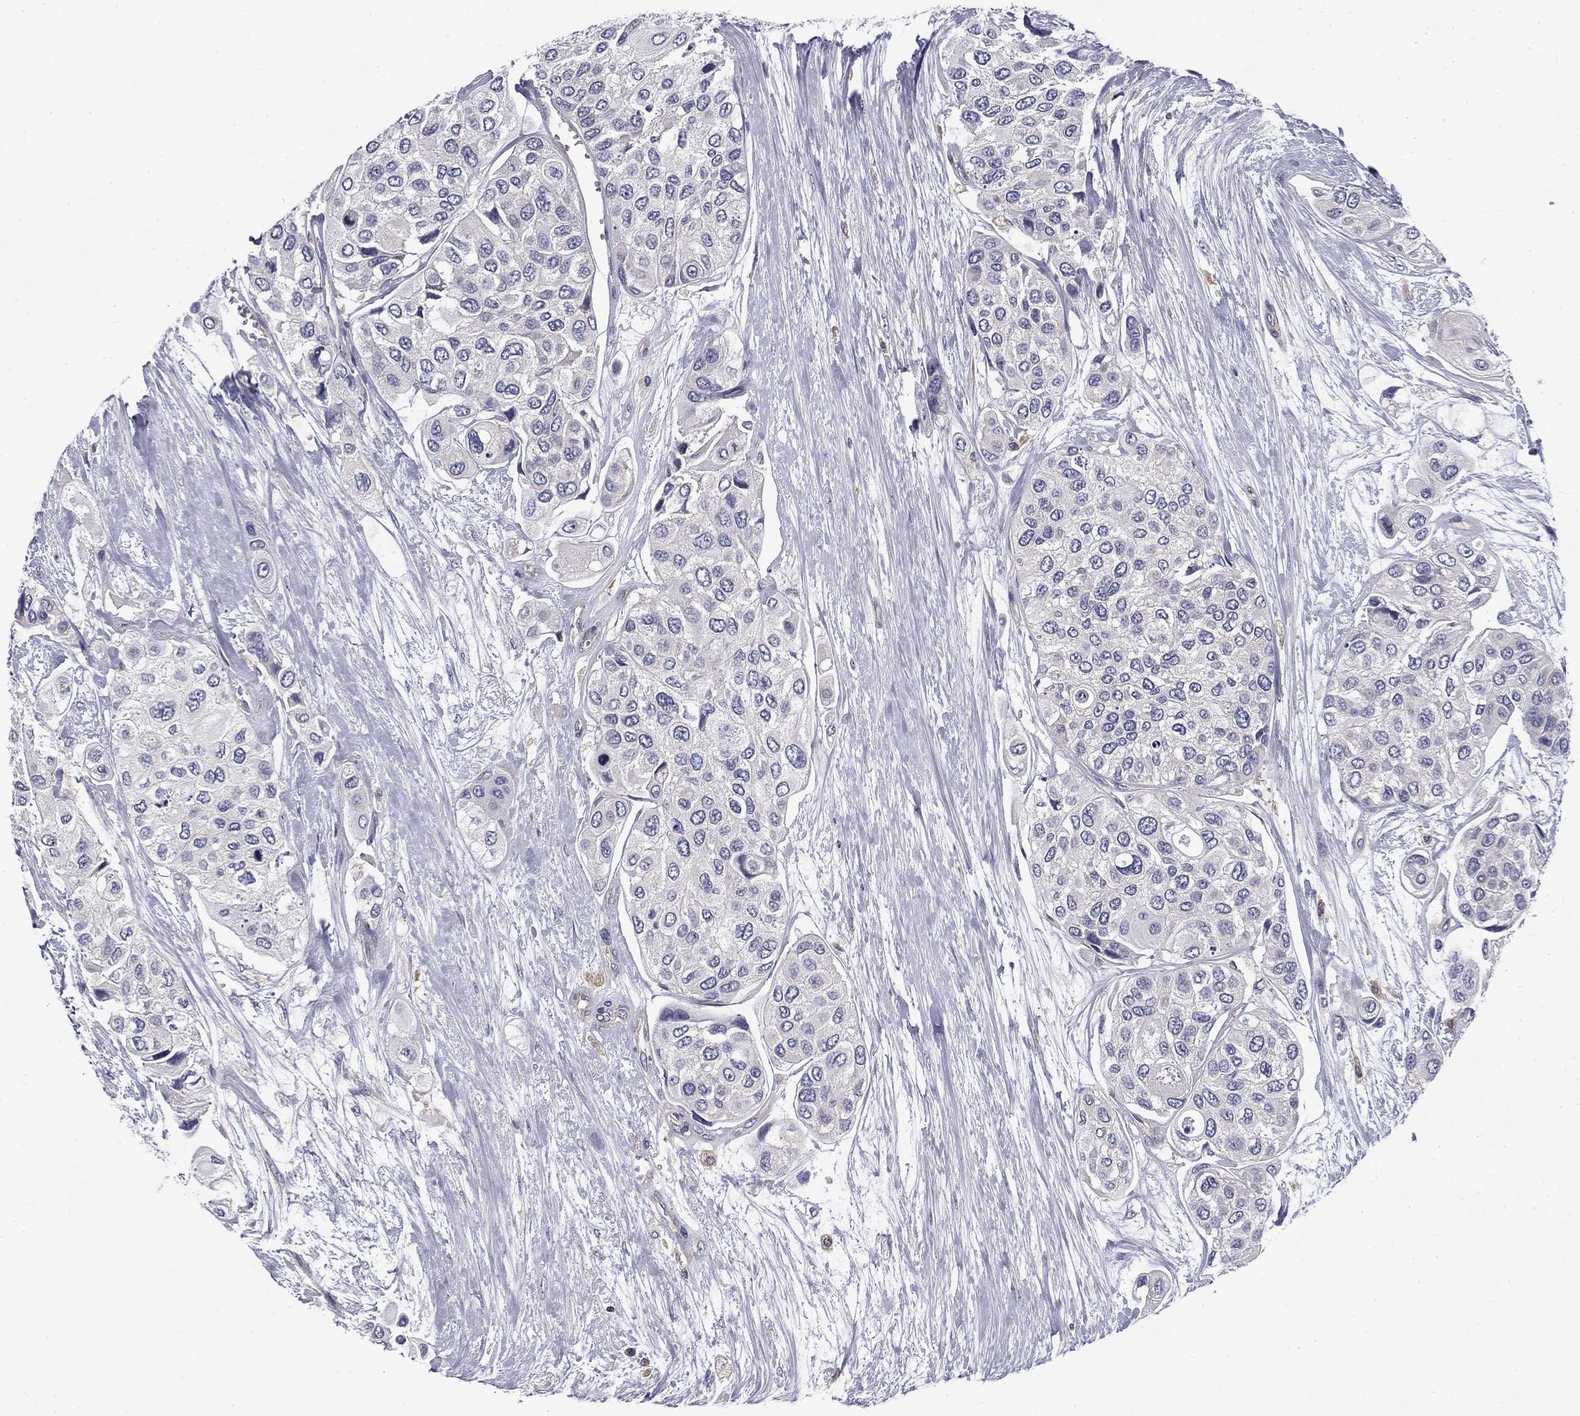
{"staining": {"intensity": "negative", "quantity": "none", "location": "none"}, "tissue": "urothelial cancer", "cell_type": "Tumor cells", "image_type": "cancer", "snomed": [{"axis": "morphology", "description": "Urothelial carcinoma, High grade"}, {"axis": "topography", "description": "Urinary bladder"}], "caption": "An image of human urothelial cancer is negative for staining in tumor cells.", "gene": "ARHGAP45", "patient": {"sex": "male", "age": 77}}